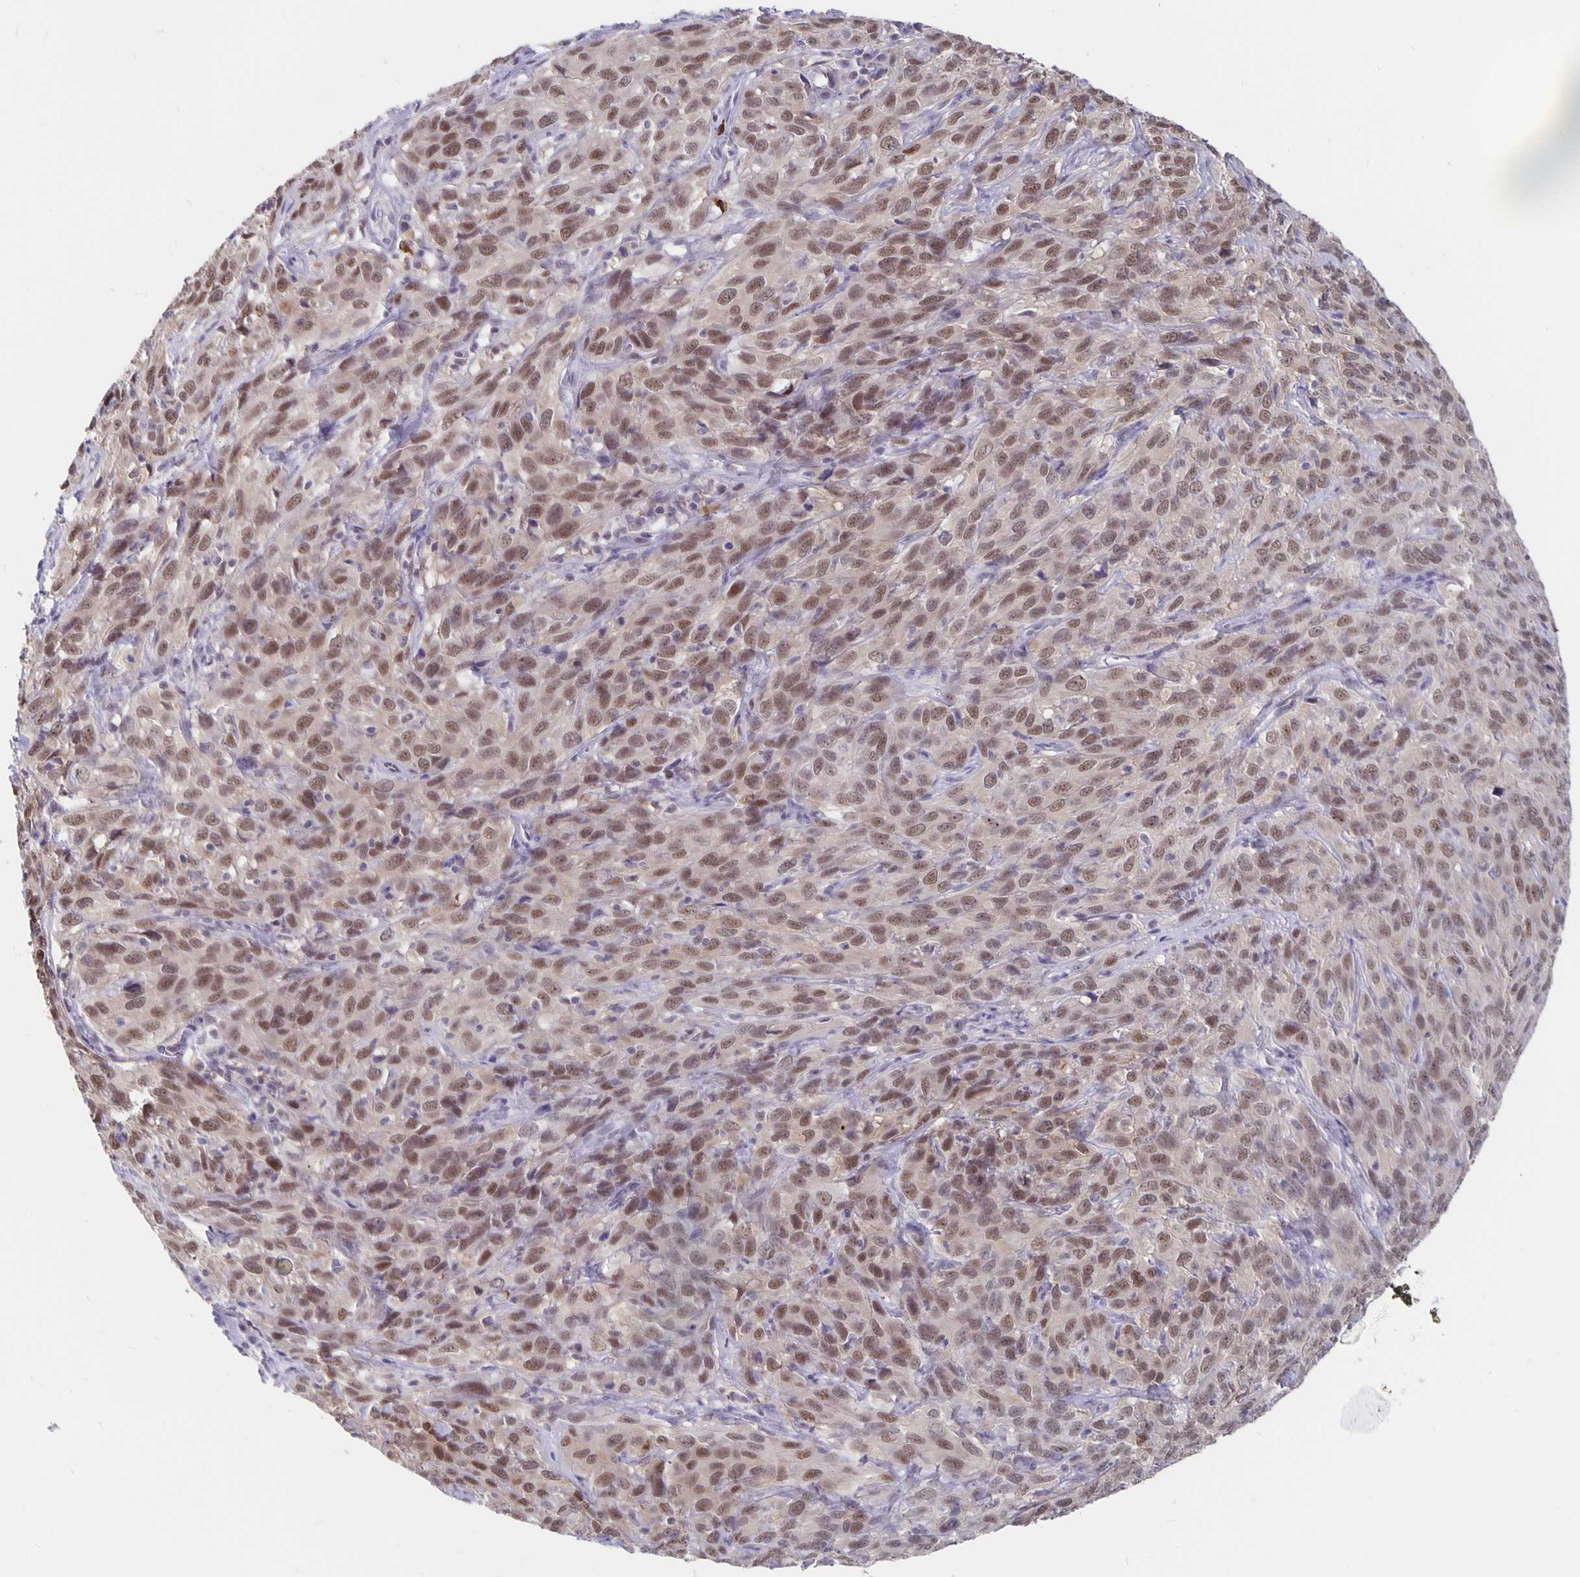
{"staining": {"intensity": "moderate", "quantity": ">75%", "location": "nuclear"}, "tissue": "cervical cancer", "cell_type": "Tumor cells", "image_type": "cancer", "snomed": [{"axis": "morphology", "description": "Squamous cell carcinoma, NOS"}, {"axis": "topography", "description": "Cervix"}], "caption": "DAB (3,3'-diaminobenzidine) immunohistochemical staining of cervical cancer displays moderate nuclear protein expression in approximately >75% of tumor cells.", "gene": "ZNF691", "patient": {"sex": "female", "age": 51}}